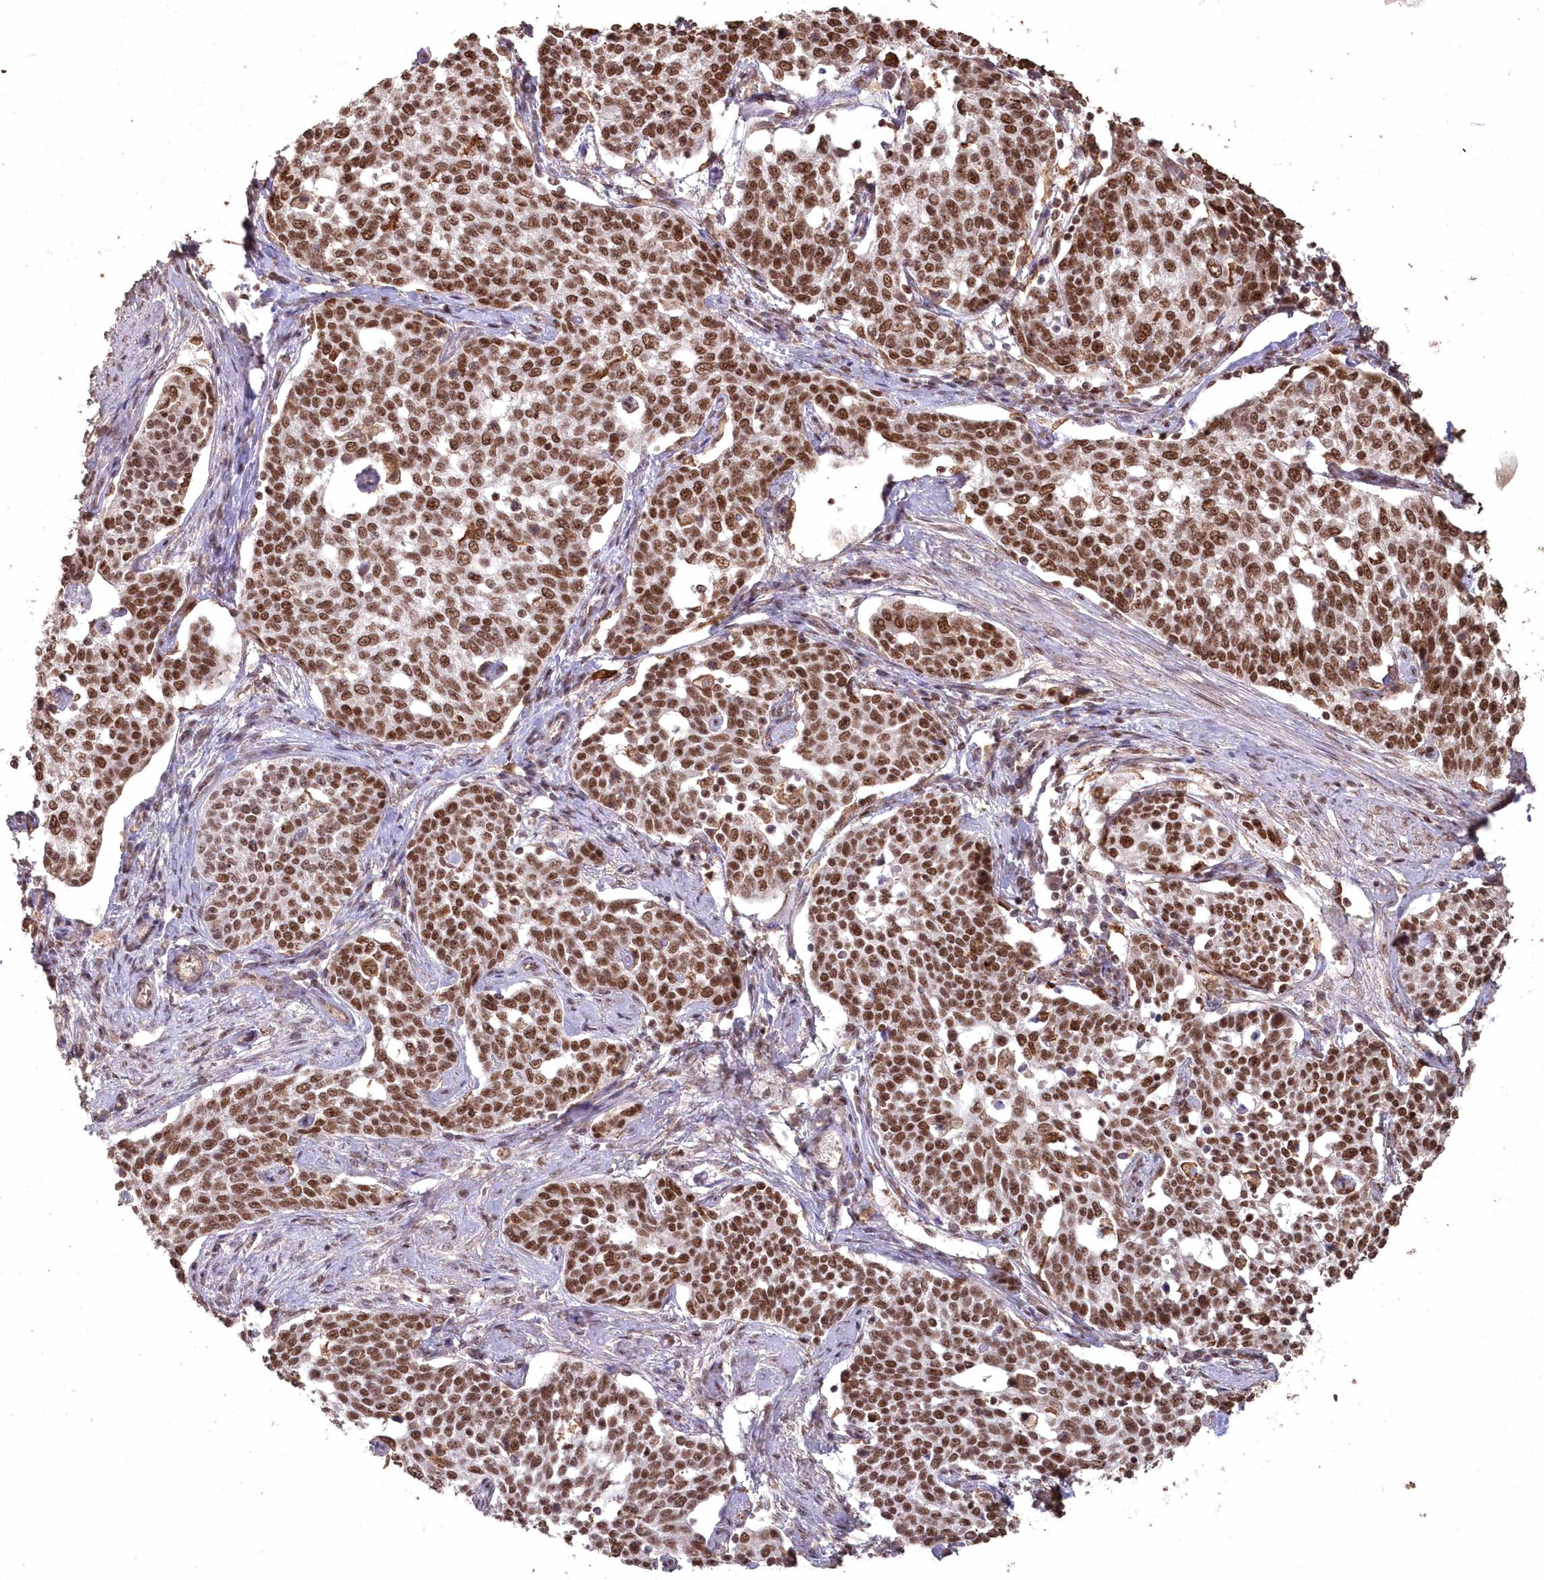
{"staining": {"intensity": "strong", "quantity": ">75%", "location": "nuclear"}, "tissue": "cervical cancer", "cell_type": "Tumor cells", "image_type": "cancer", "snomed": [{"axis": "morphology", "description": "Squamous cell carcinoma, NOS"}, {"axis": "topography", "description": "Cervix"}], "caption": "This micrograph demonstrates immunohistochemistry (IHC) staining of cervical cancer, with high strong nuclear expression in about >75% of tumor cells.", "gene": "PDS5A", "patient": {"sex": "female", "age": 34}}